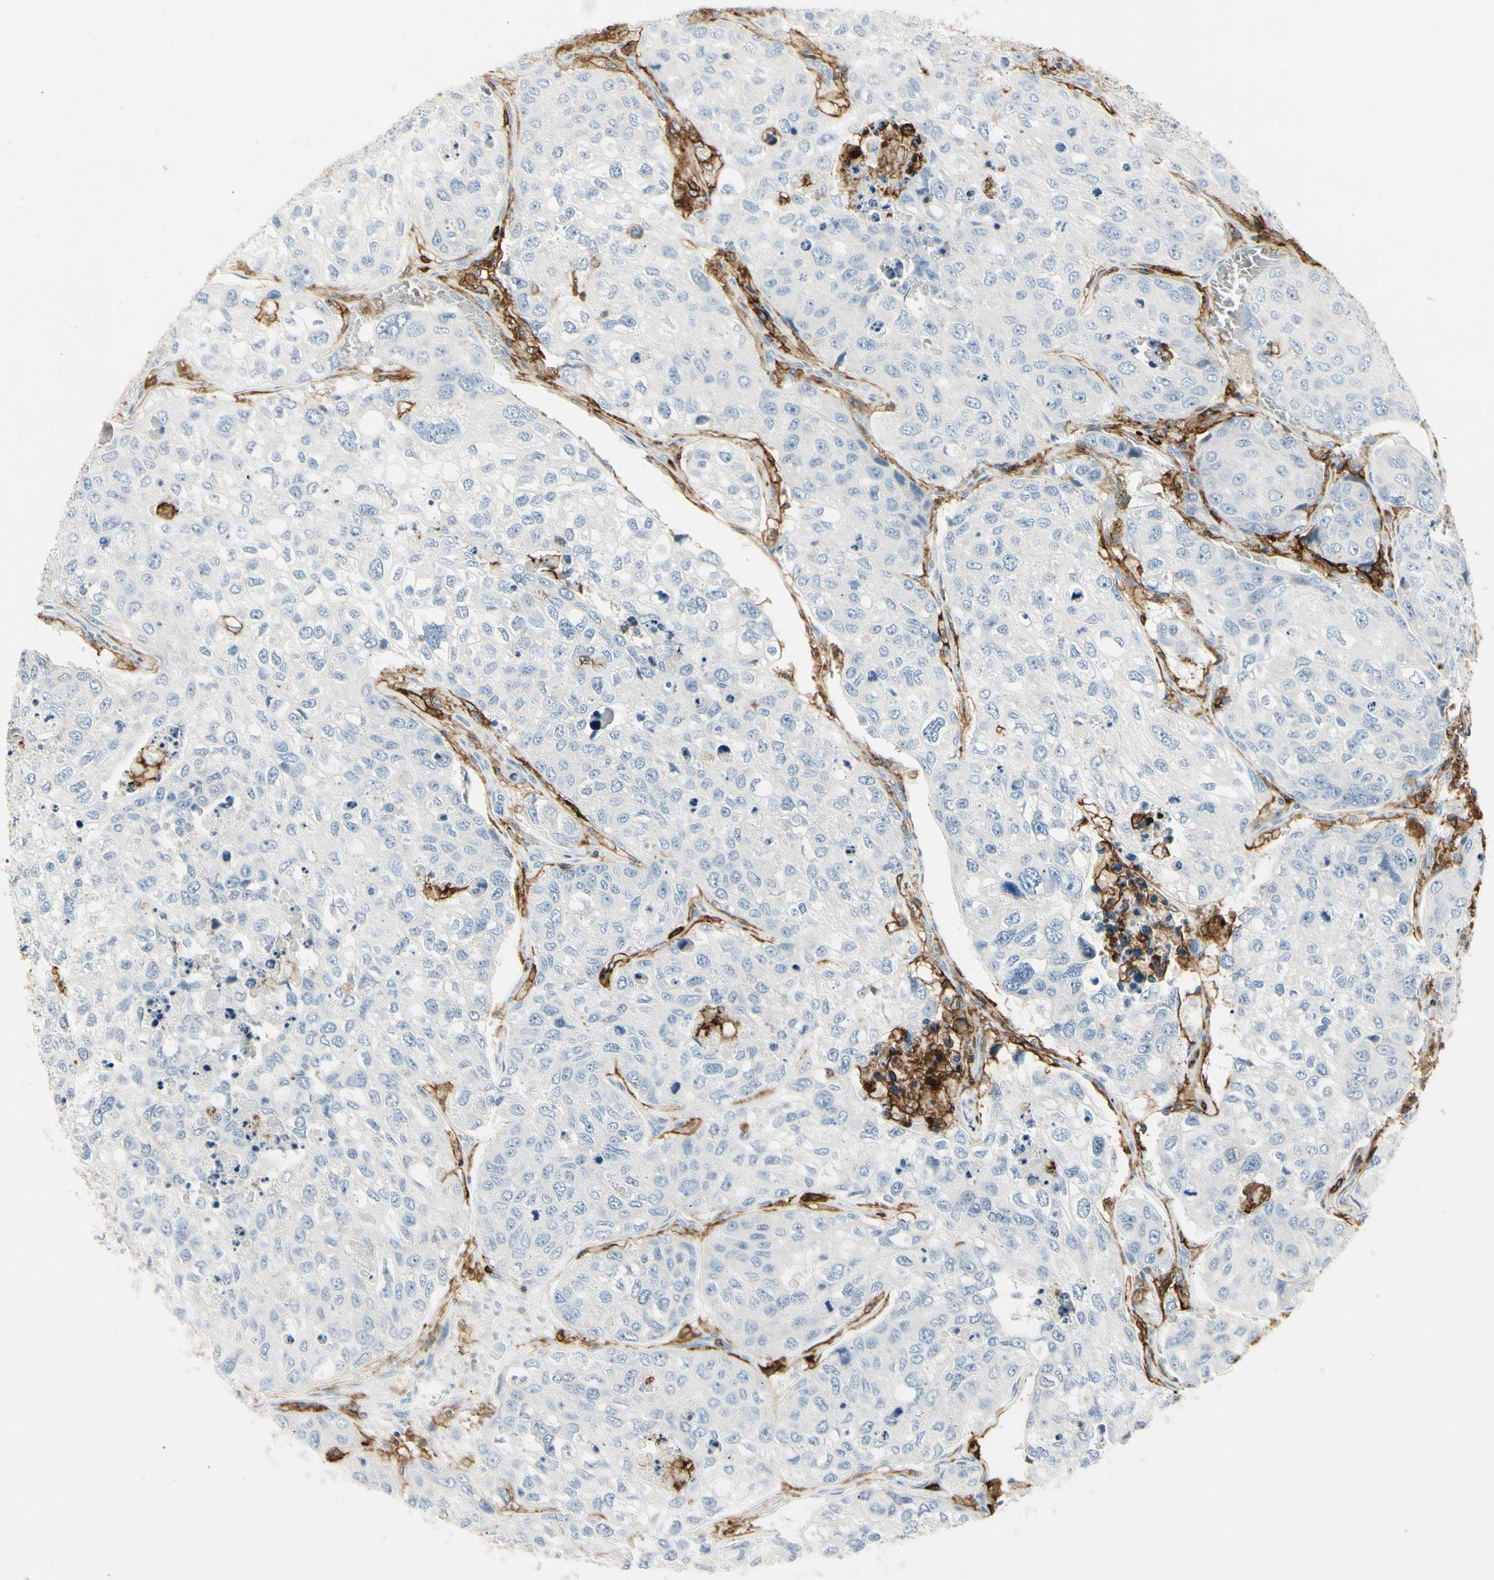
{"staining": {"intensity": "negative", "quantity": "none", "location": "none"}, "tissue": "urothelial cancer", "cell_type": "Tumor cells", "image_type": "cancer", "snomed": [{"axis": "morphology", "description": "Urothelial carcinoma, High grade"}, {"axis": "topography", "description": "Lymph node"}, {"axis": "topography", "description": "Urinary bladder"}], "caption": "High power microscopy histopathology image of an immunohistochemistry (IHC) photomicrograph of urothelial cancer, revealing no significant expression in tumor cells. (Stains: DAB immunohistochemistry (IHC) with hematoxylin counter stain, Microscopy: brightfield microscopy at high magnification).", "gene": "ITGB2", "patient": {"sex": "male", "age": 51}}